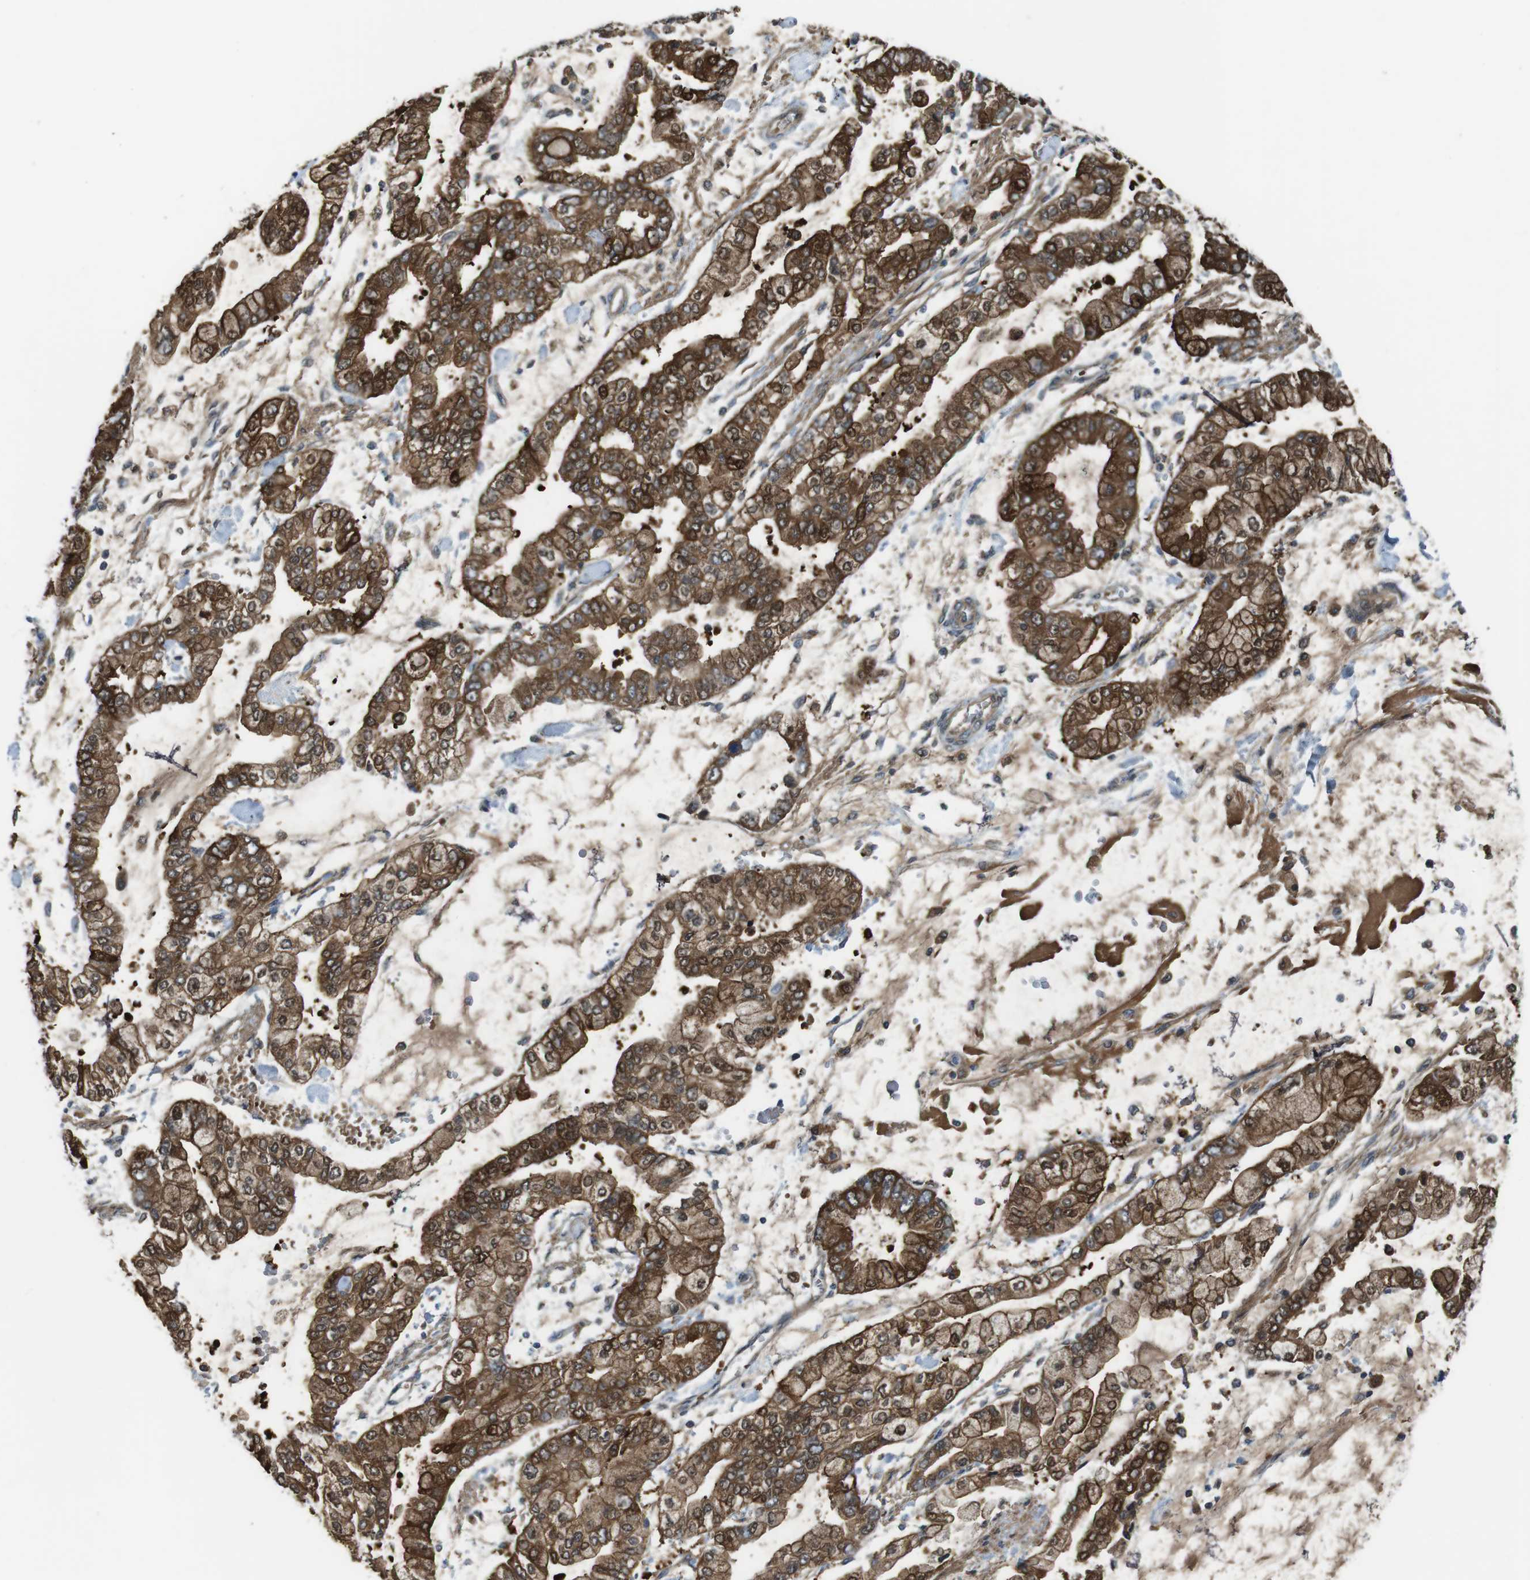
{"staining": {"intensity": "strong", "quantity": ">75%", "location": "cytoplasmic/membranous"}, "tissue": "stomach cancer", "cell_type": "Tumor cells", "image_type": "cancer", "snomed": [{"axis": "morphology", "description": "Normal tissue, NOS"}, {"axis": "morphology", "description": "Adenocarcinoma, NOS"}, {"axis": "topography", "description": "Stomach, upper"}, {"axis": "topography", "description": "Stomach"}], "caption": "Protein staining by immunohistochemistry (IHC) displays strong cytoplasmic/membranous expression in about >75% of tumor cells in stomach adenocarcinoma.", "gene": "IFFO2", "patient": {"sex": "male", "age": 76}}